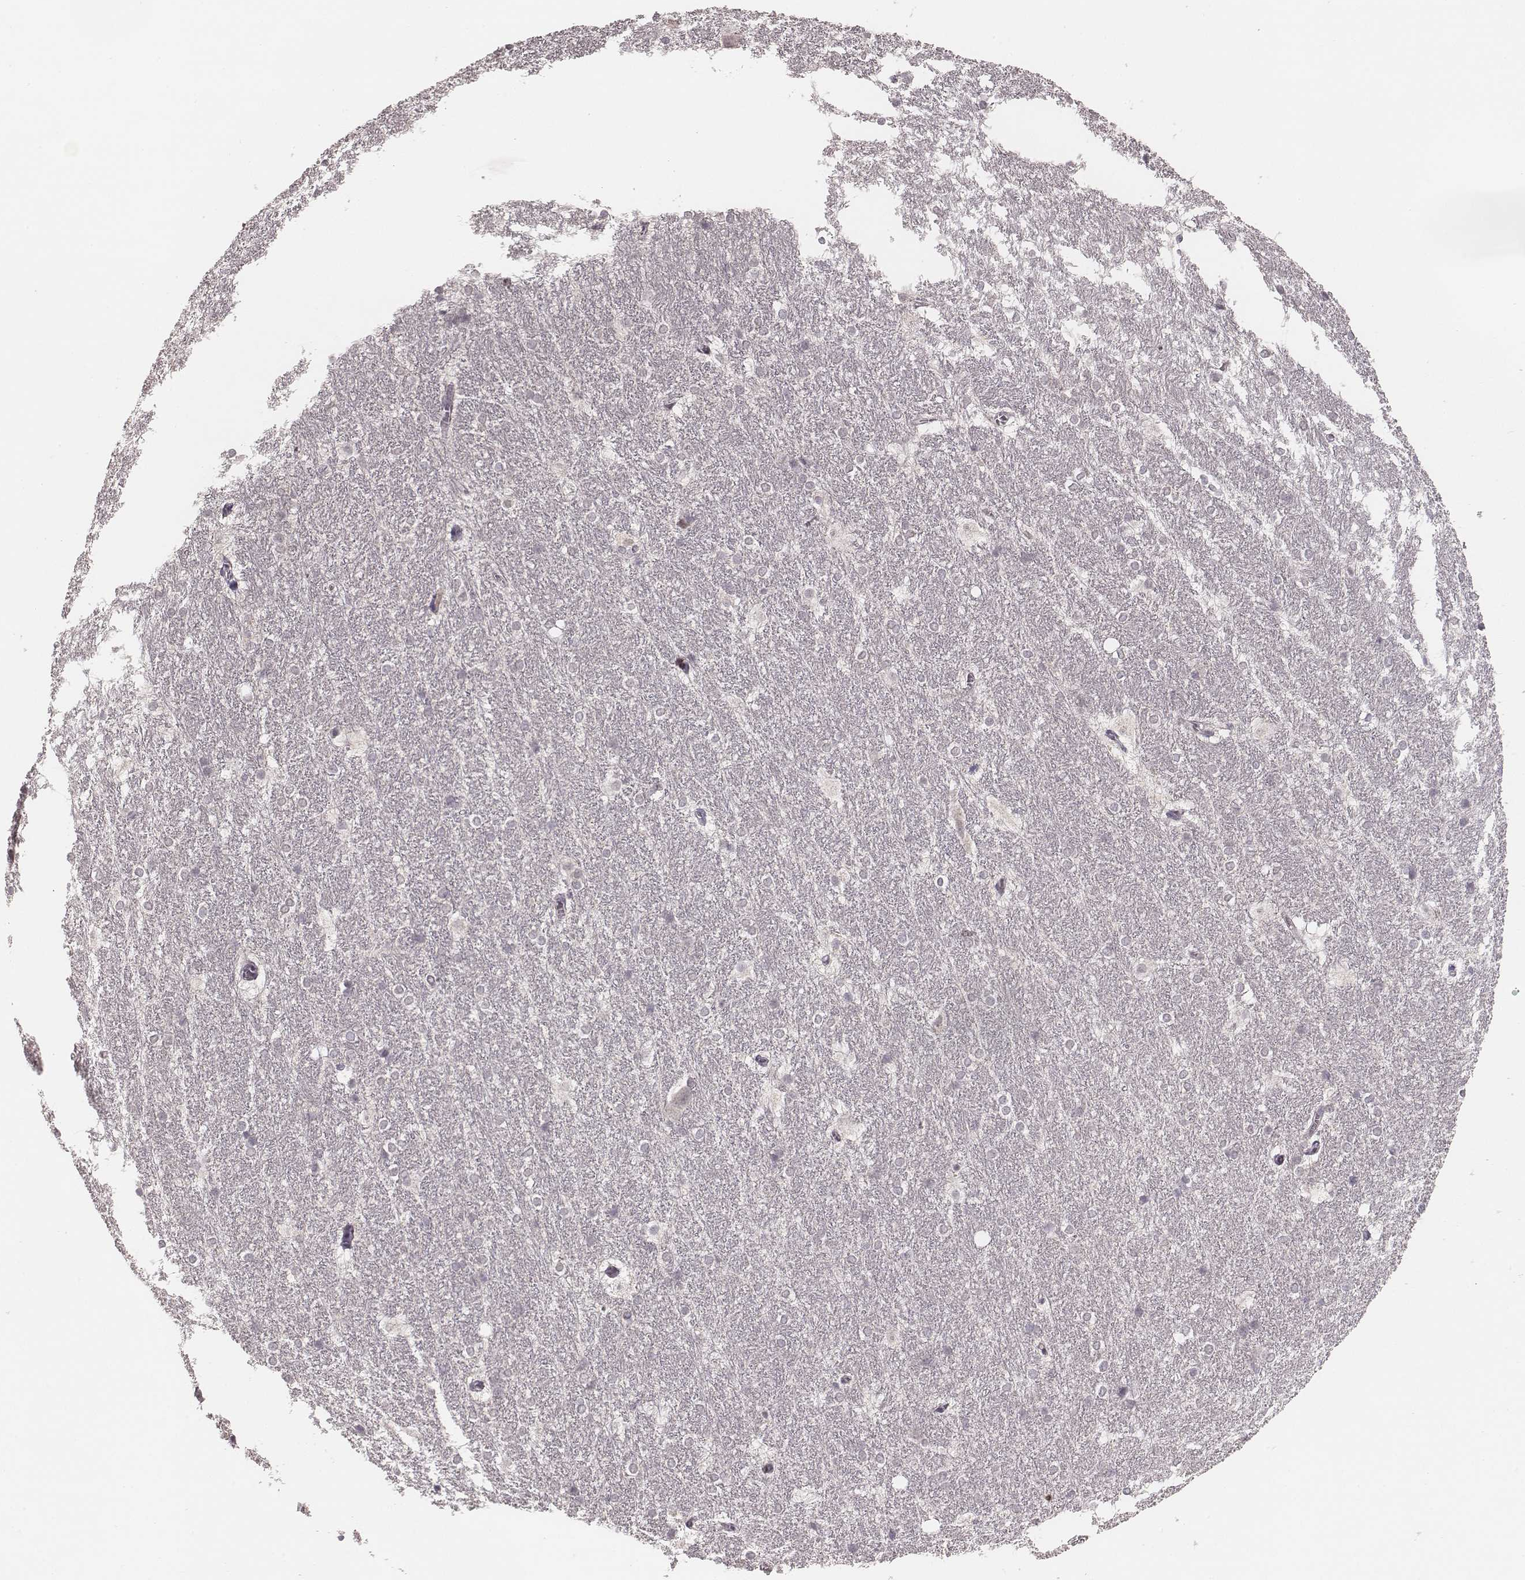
{"staining": {"intensity": "negative", "quantity": "none", "location": "none"}, "tissue": "hippocampus", "cell_type": "Glial cells", "image_type": "normal", "snomed": [{"axis": "morphology", "description": "Normal tissue, NOS"}, {"axis": "topography", "description": "Cerebral cortex"}, {"axis": "topography", "description": "Hippocampus"}], "caption": "High power microscopy micrograph of an immunohistochemistry (IHC) histopathology image of benign hippocampus, revealing no significant expression in glial cells.", "gene": "LY6K", "patient": {"sex": "female", "age": 19}}